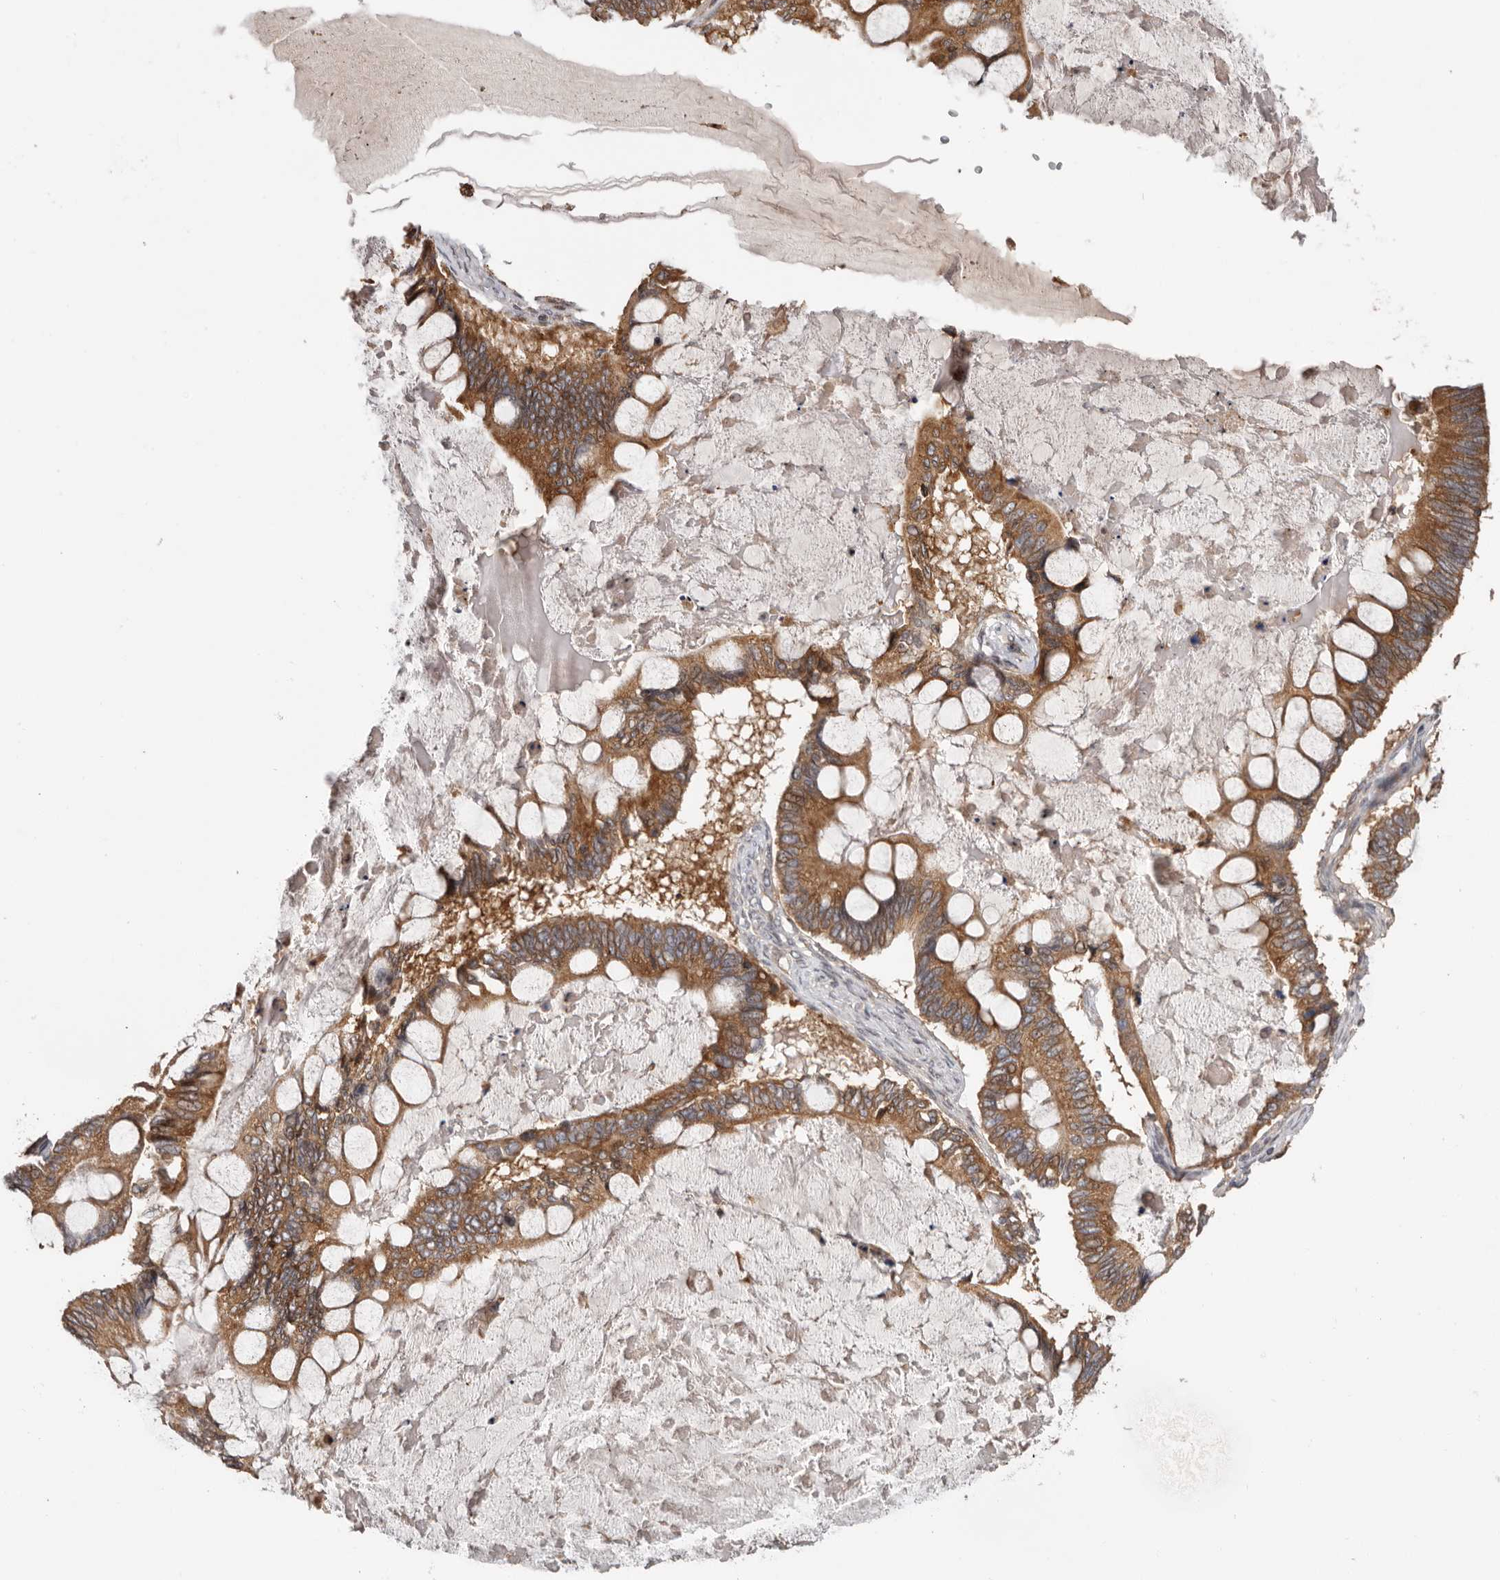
{"staining": {"intensity": "moderate", "quantity": ">75%", "location": "cytoplasmic/membranous"}, "tissue": "ovarian cancer", "cell_type": "Tumor cells", "image_type": "cancer", "snomed": [{"axis": "morphology", "description": "Cystadenocarcinoma, mucinous, NOS"}, {"axis": "topography", "description": "Ovary"}], "caption": "An immunohistochemistry (IHC) image of tumor tissue is shown. Protein staining in brown highlights moderate cytoplasmic/membranous positivity in ovarian mucinous cystadenocarcinoma within tumor cells.", "gene": "TMUB1", "patient": {"sex": "female", "age": 61}}